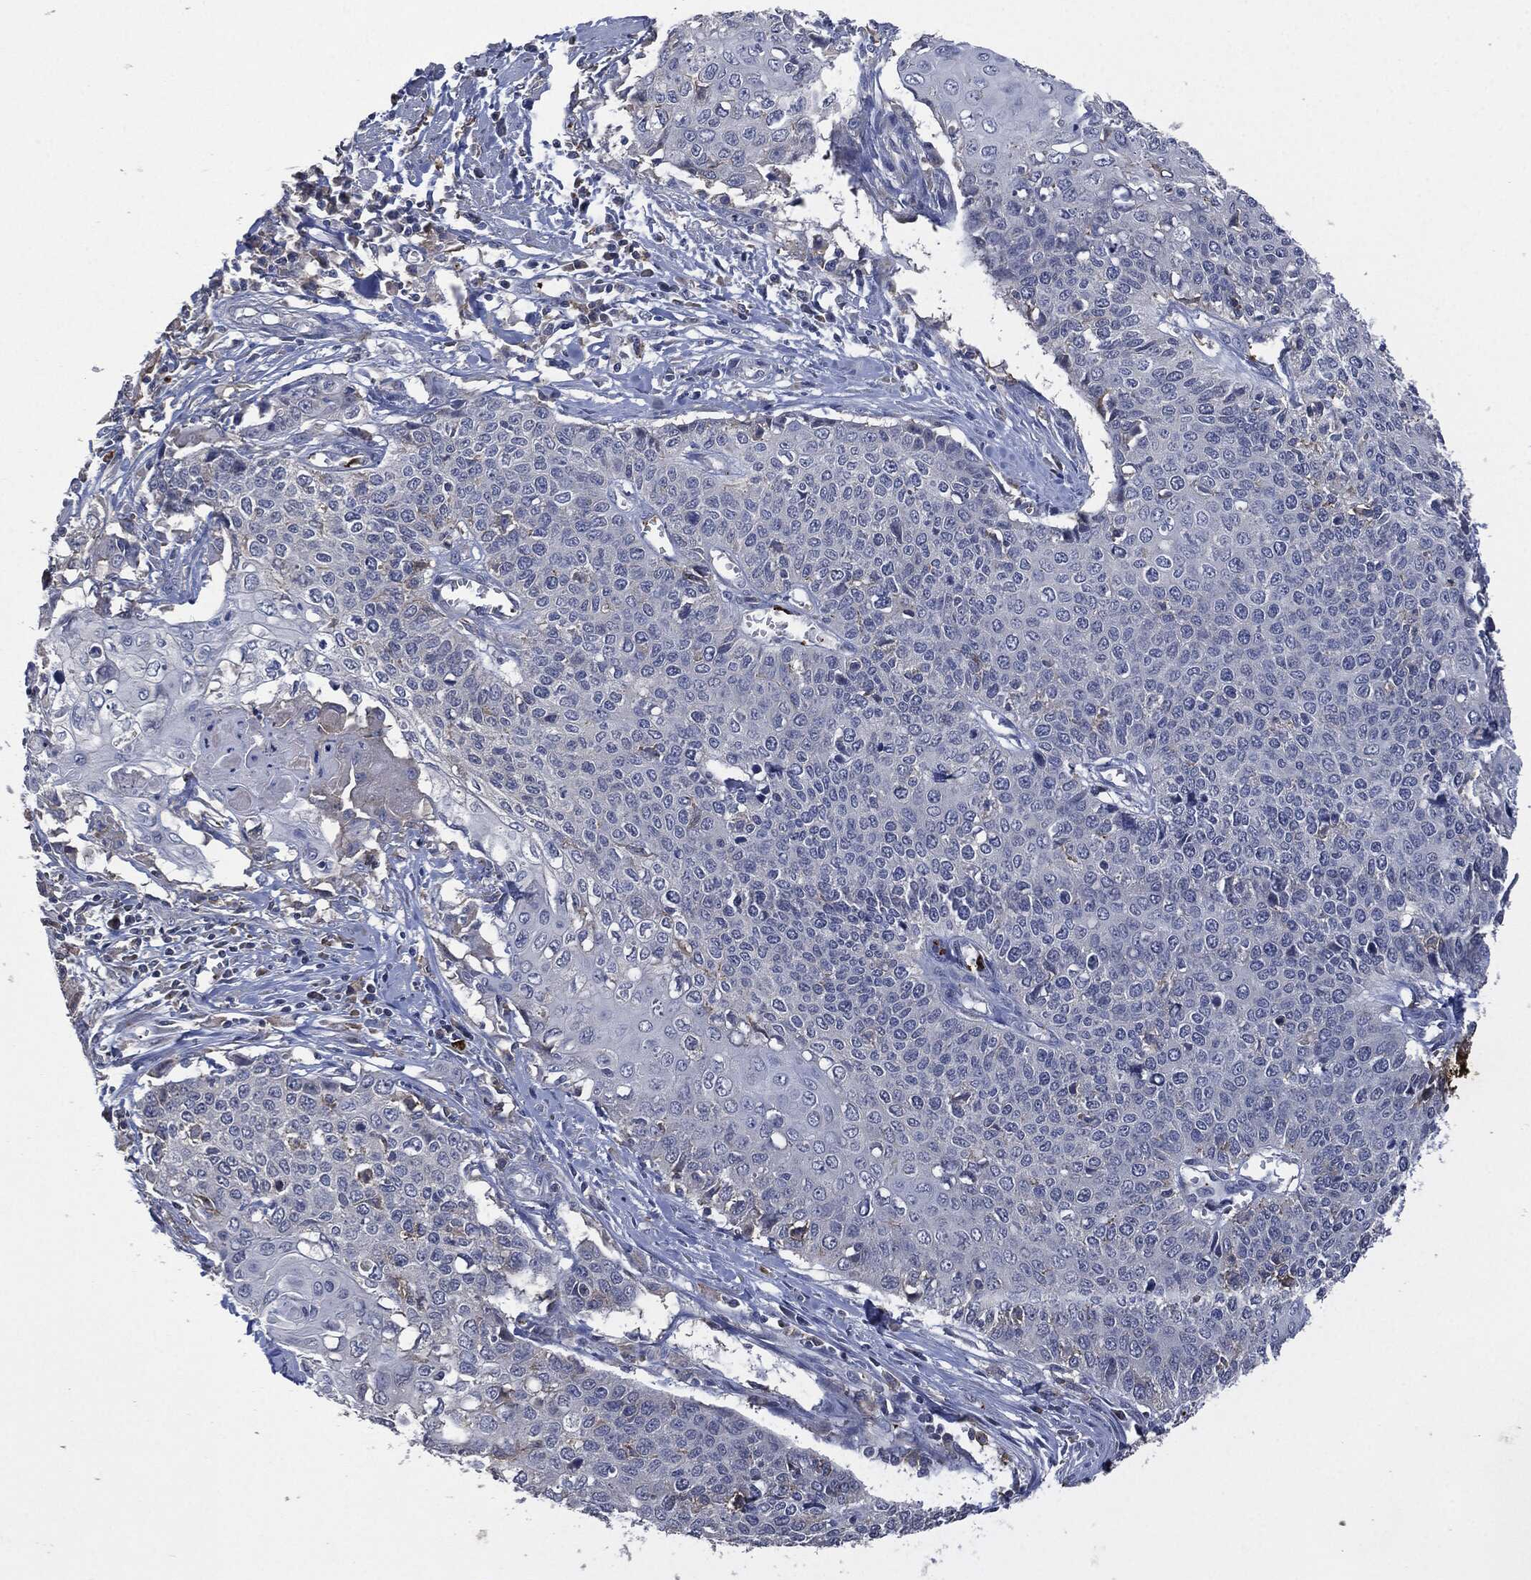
{"staining": {"intensity": "negative", "quantity": "none", "location": "none"}, "tissue": "cervical cancer", "cell_type": "Tumor cells", "image_type": "cancer", "snomed": [{"axis": "morphology", "description": "Squamous cell carcinoma, NOS"}, {"axis": "topography", "description": "Cervix"}], "caption": "High magnification brightfield microscopy of cervical cancer stained with DAB (3,3'-diaminobenzidine) (brown) and counterstained with hematoxylin (blue): tumor cells show no significant positivity.", "gene": "CD33", "patient": {"sex": "female", "age": 39}}